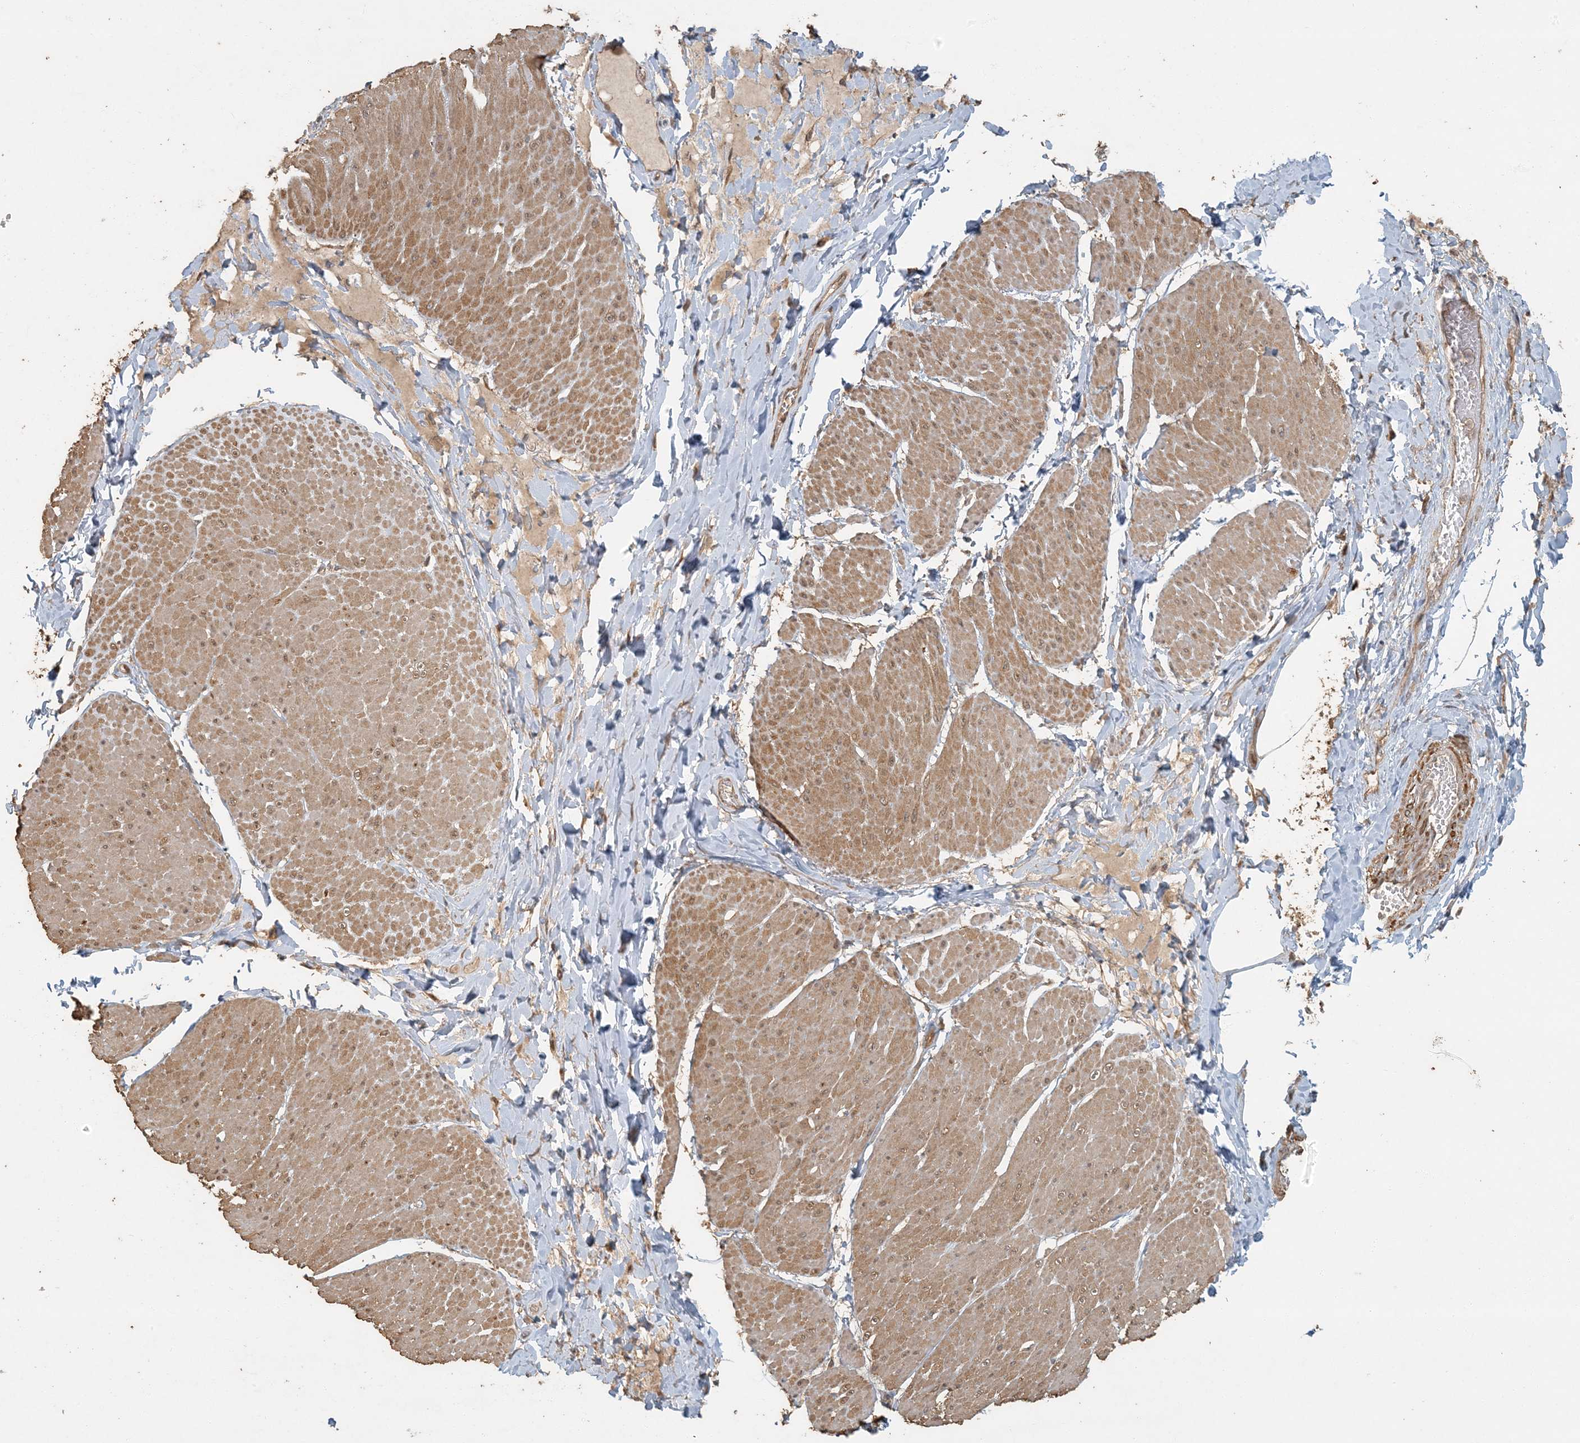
{"staining": {"intensity": "moderate", "quantity": ">75%", "location": "cytoplasmic/membranous"}, "tissue": "smooth muscle", "cell_type": "Smooth muscle cells", "image_type": "normal", "snomed": [{"axis": "morphology", "description": "Urothelial carcinoma, High grade"}, {"axis": "topography", "description": "Urinary bladder"}], "caption": "Immunohistochemical staining of normal human smooth muscle reveals medium levels of moderate cytoplasmic/membranous expression in about >75% of smooth muscle cells. (Brightfield microscopy of DAB IHC at high magnification).", "gene": "AK9", "patient": {"sex": "male", "age": 46}}